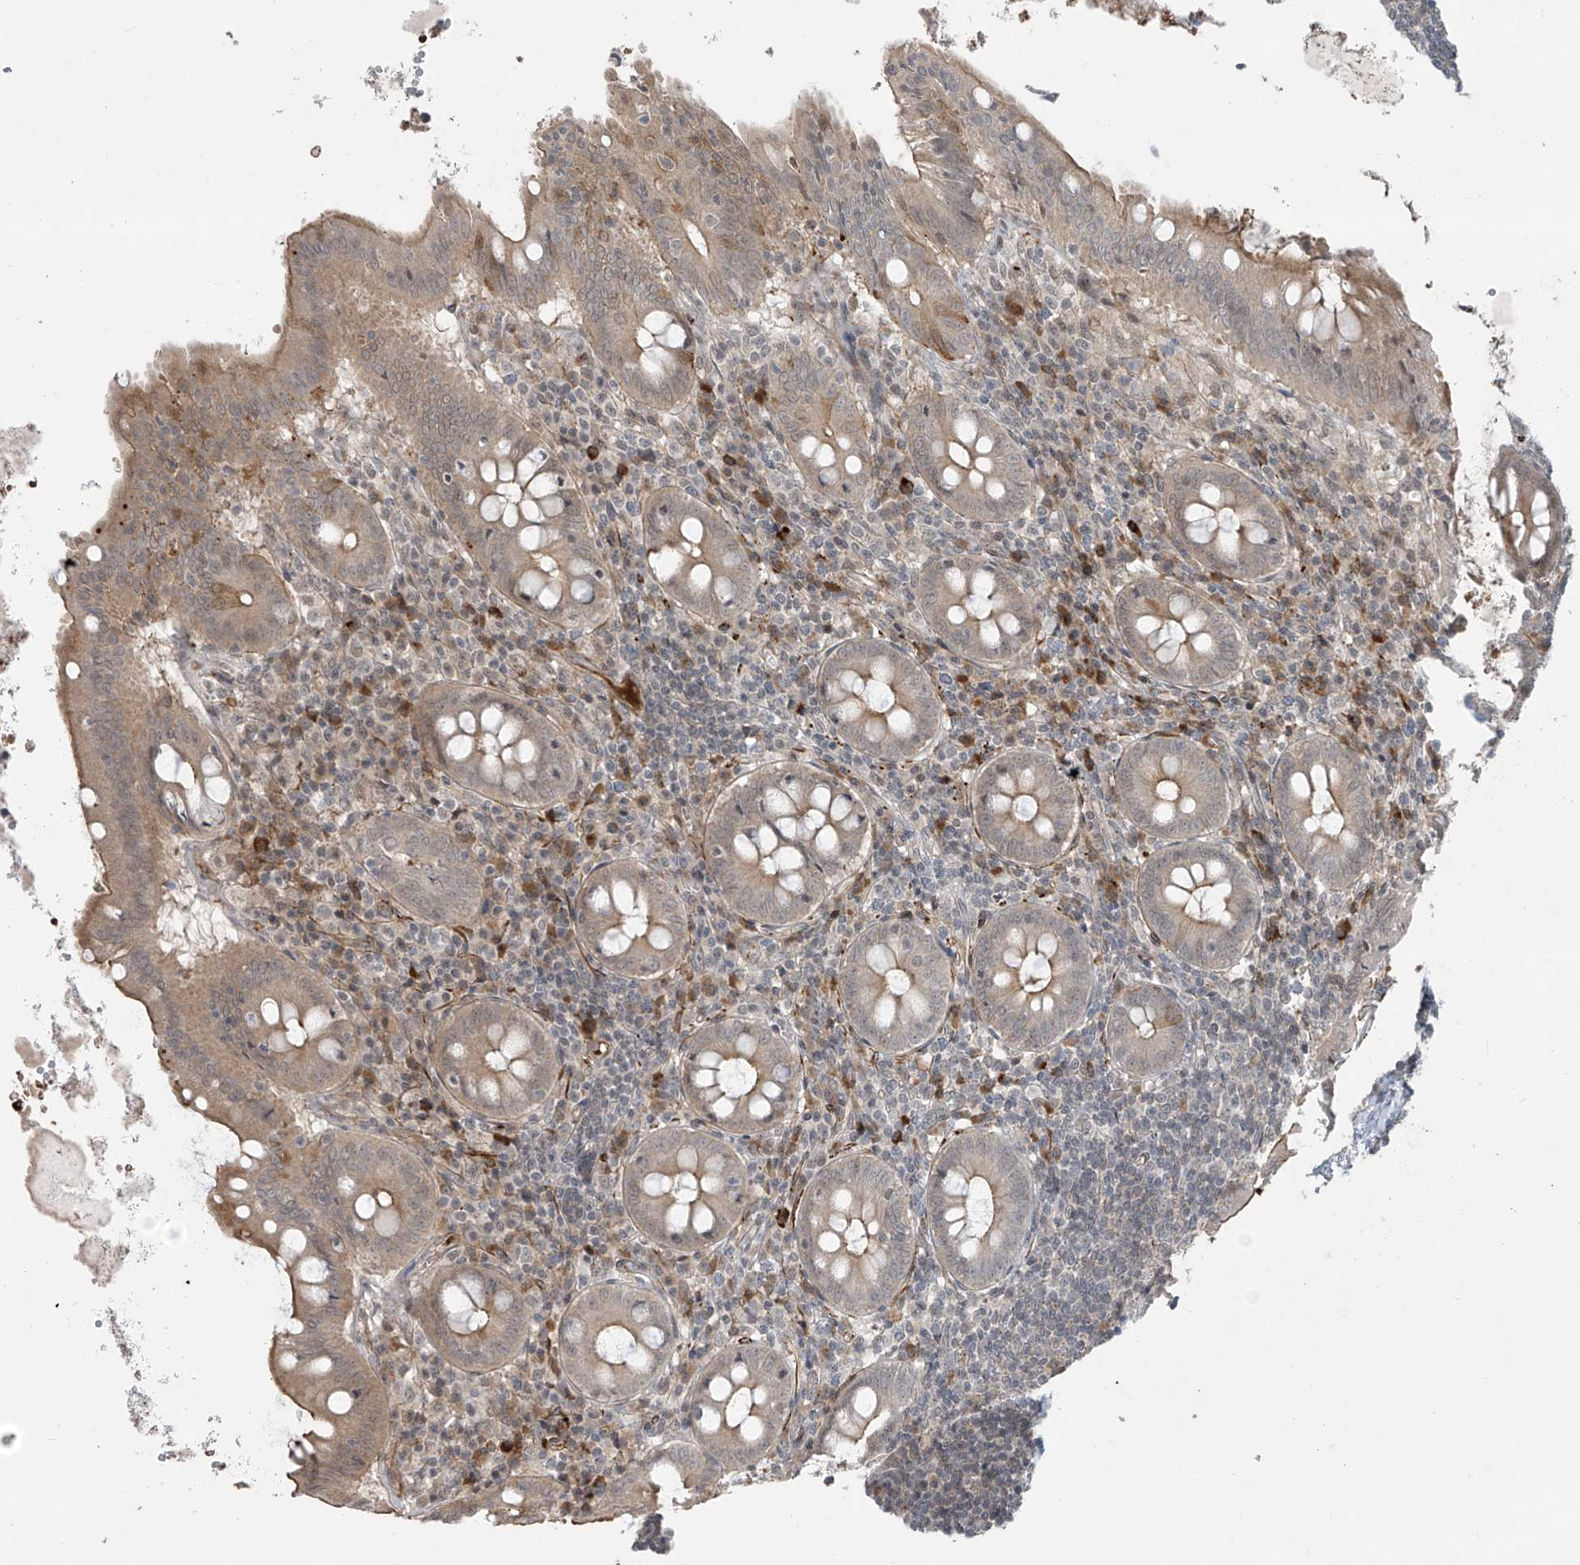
{"staining": {"intensity": "moderate", "quantity": "<25%", "location": "cytoplasmic/membranous"}, "tissue": "appendix", "cell_type": "Glandular cells", "image_type": "normal", "snomed": [{"axis": "morphology", "description": "Normal tissue, NOS"}, {"axis": "topography", "description": "Appendix"}], "caption": "A photomicrograph of appendix stained for a protein shows moderate cytoplasmic/membranous brown staining in glandular cells.", "gene": "RASGEF1A", "patient": {"sex": "female", "age": 54}}